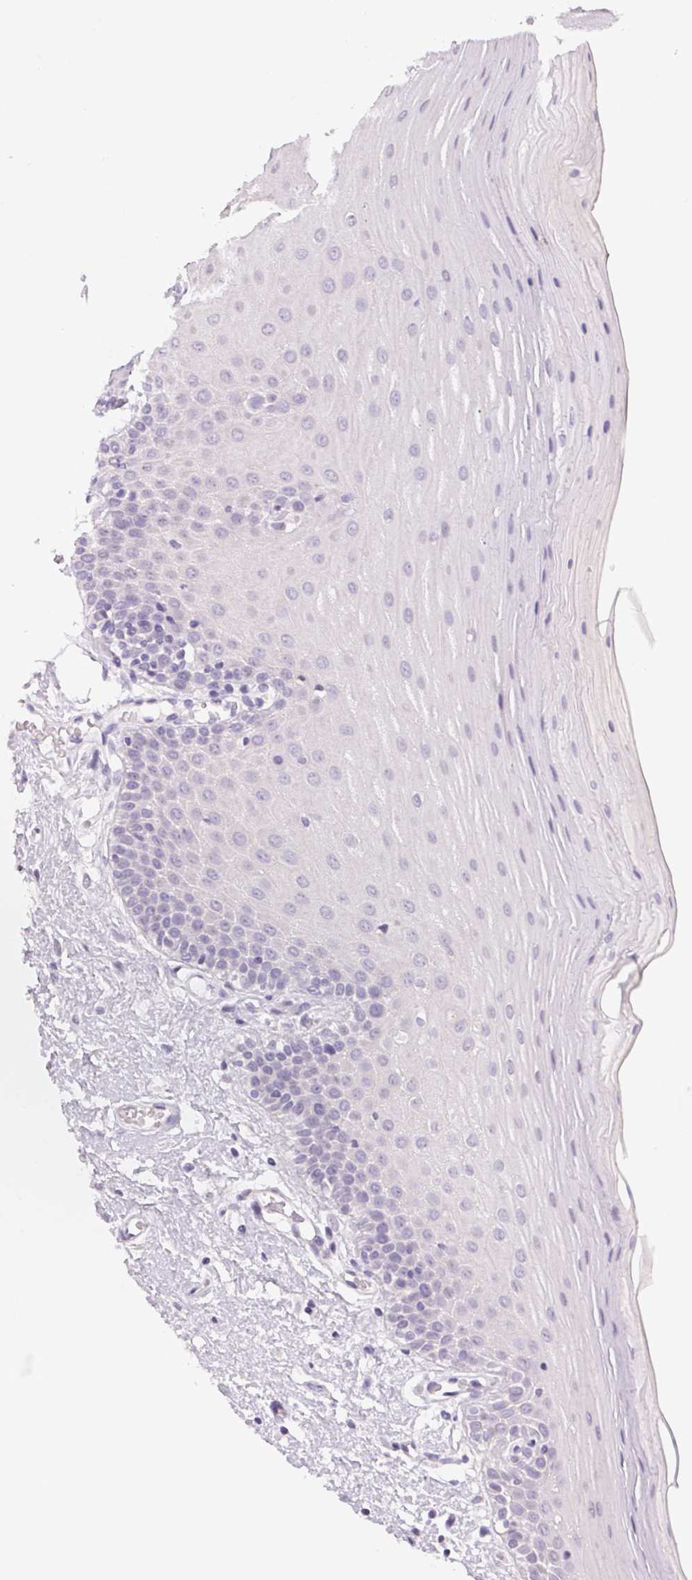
{"staining": {"intensity": "negative", "quantity": "none", "location": "none"}, "tissue": "oral mucosa", "cell_type": "Squamous epithelial cells", "image_type": "normal", "snomed": [{"axis": "morphology", "description": "Normal tissue, NOS"}, {"axis": "morphology", "description": "Squamous cell carcinoma, NOS"}, {"axis": "topography", "description": "Oral tissue"}, {"axis": "topography", "description": "Tounge, NOS"}, {"axis": "topography", "description": "Head-Neck"}], "caption": "A histopathology image of oral mucosa stained for a protein shows no brown staining in squamous epithelial cells.", "gene": "BPIFB2", "patient": {"sex": "male", "age": 62}}